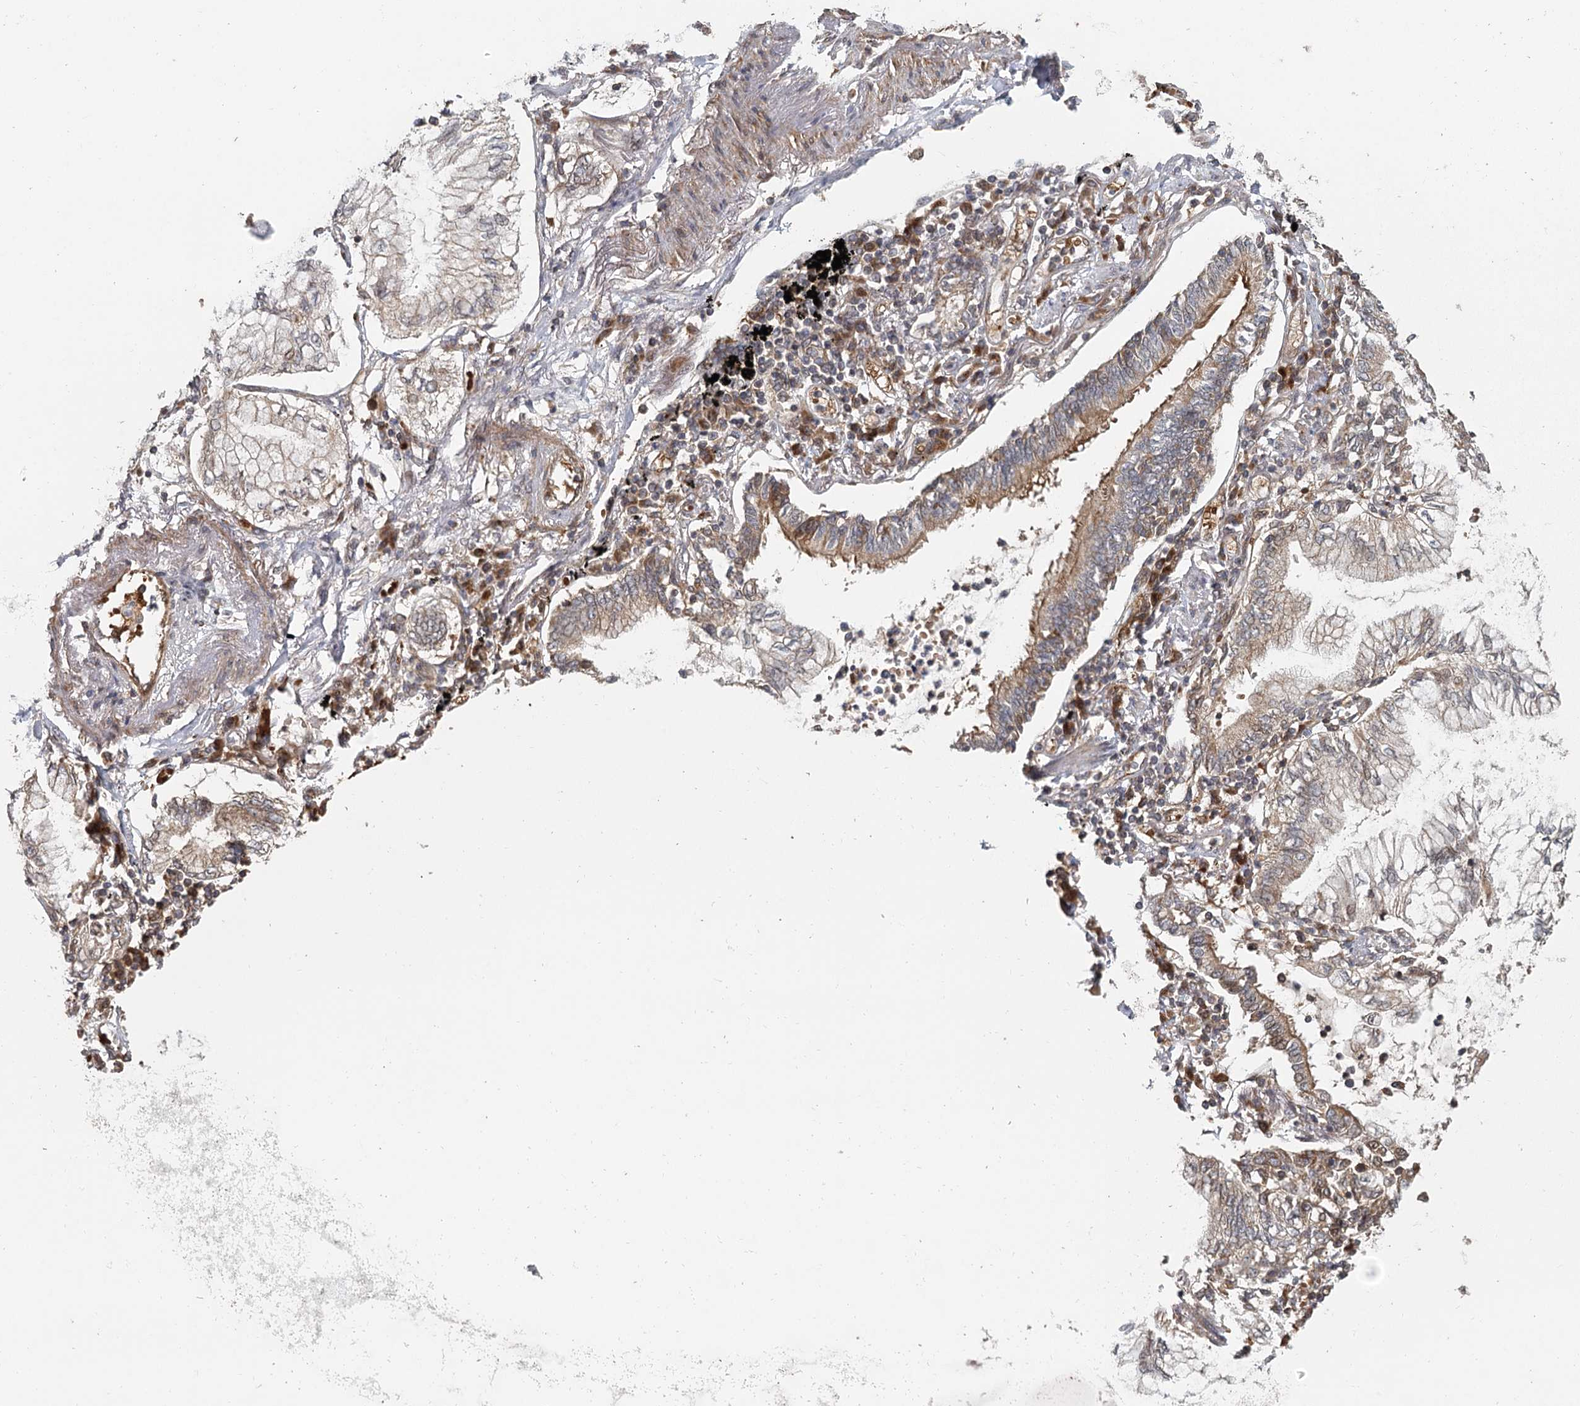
{"staining": {"intensity": "moderate", "quantity": "<25%", "location": "cytoplasmic/membranous"}, "tissue": "lung cancer", "cell_type": "Tumor cells", "image_type": "cancer", "snomed": [{"axis": "morphology", "description": "Adenocarcinoma, NOS"}, {"axis": "topography", "description": "Lung"}], "caption": "Human adenocarcinoma (lung) stained with a protein marker exhibits moderate staining in tumor cells.", "gene": "RAPGEF6", "patient": {"sex": "female", "age": 70}}